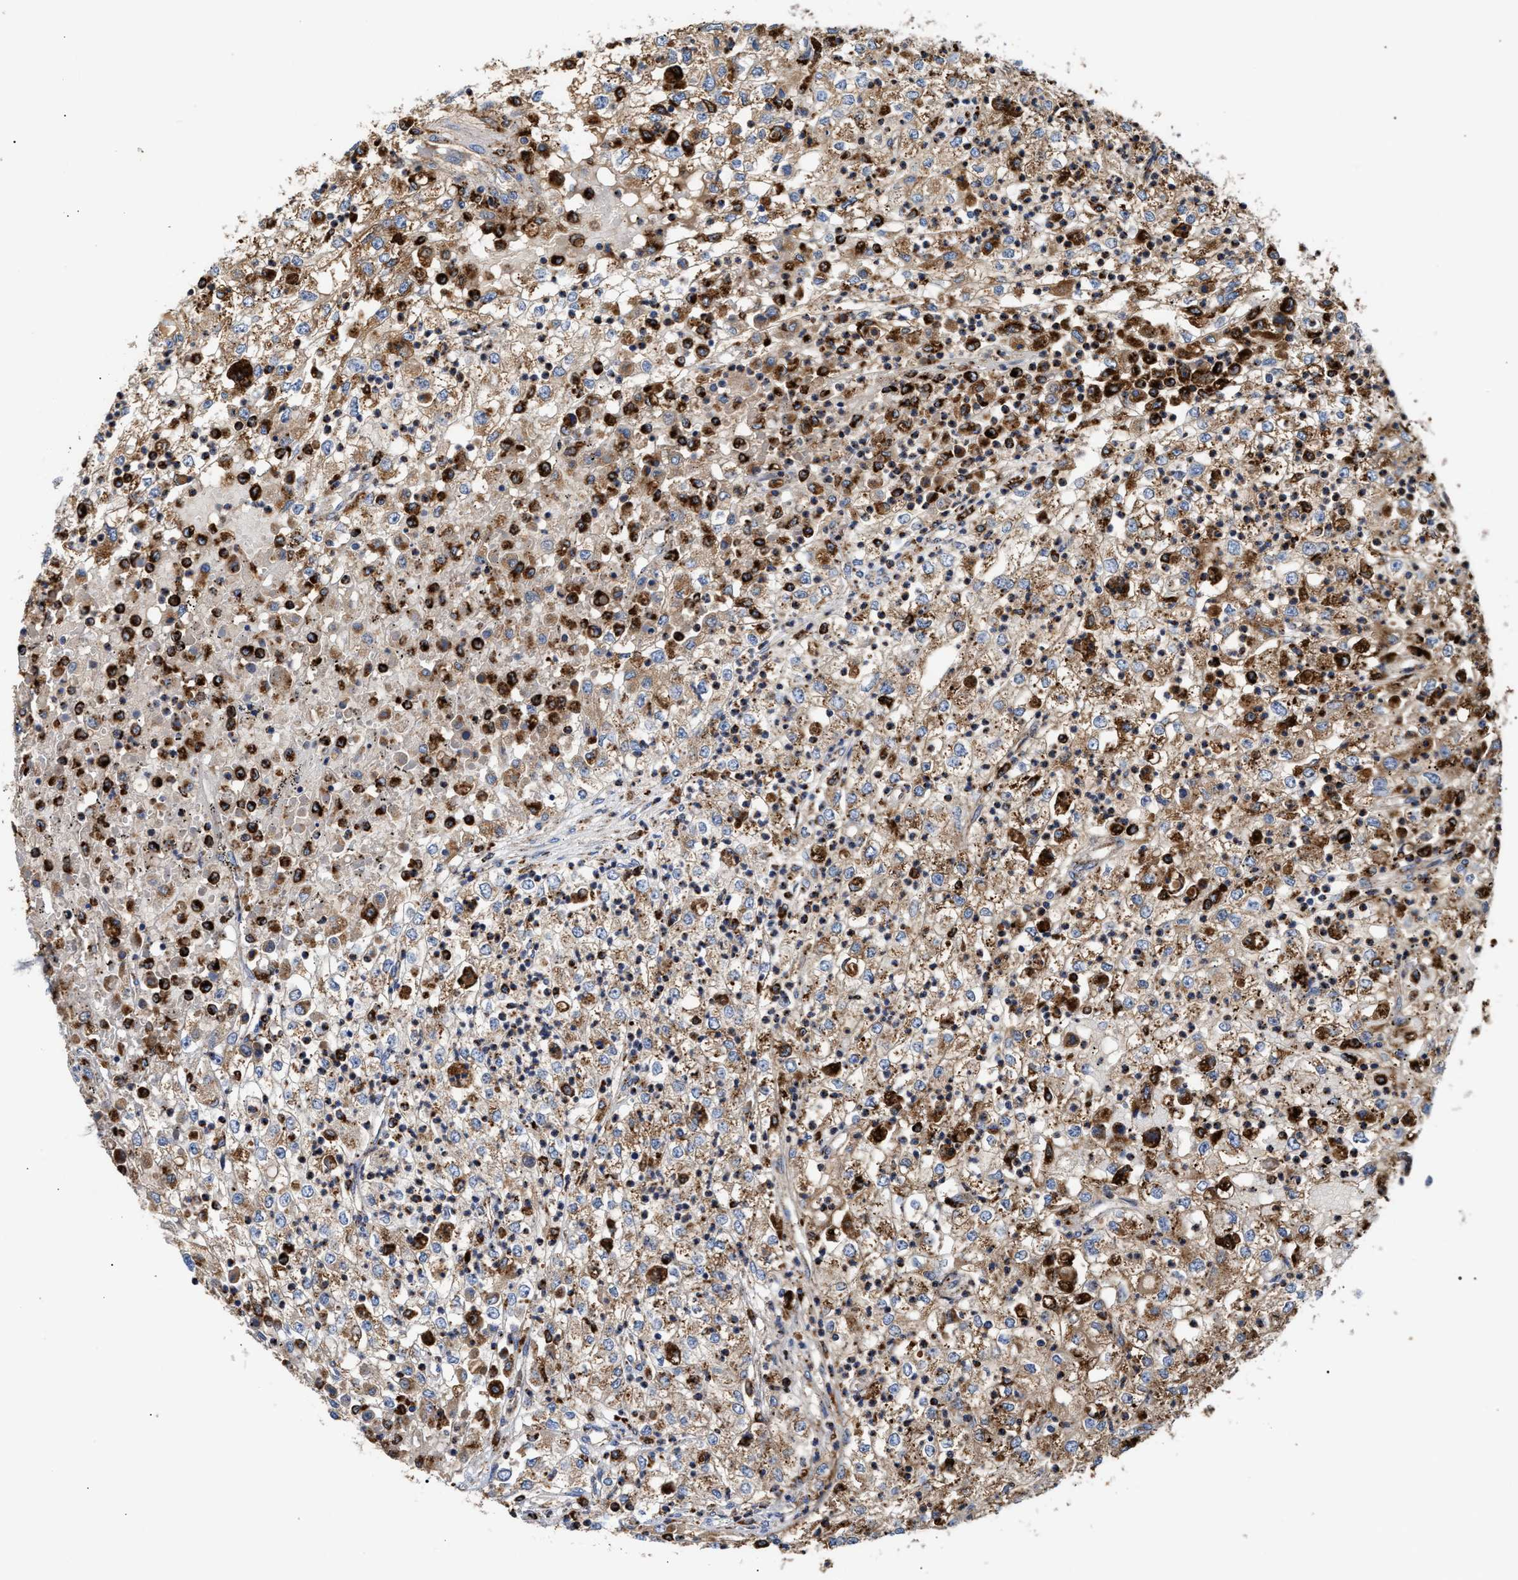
{"staining": {"intensity": "moderate", "quantity": ">75%", "location": "cytoplasmic/membranous"}, "tissue": "renal cancer", "cell_type": "Tumor cells", "image_type": "cancer", "snomed": [{"axis": "morphology", "description": "Adenocarcinoma, NOS"}, {"axis": "topography", "description": "Kidney"}], "caption": "Moderate cytoplasmic/membranous expression is present in about >75% of tumor cells in adenocarcinoma (renal).", "gene": "CCDC146", "patient": {"sex": "female", "age": 54}}